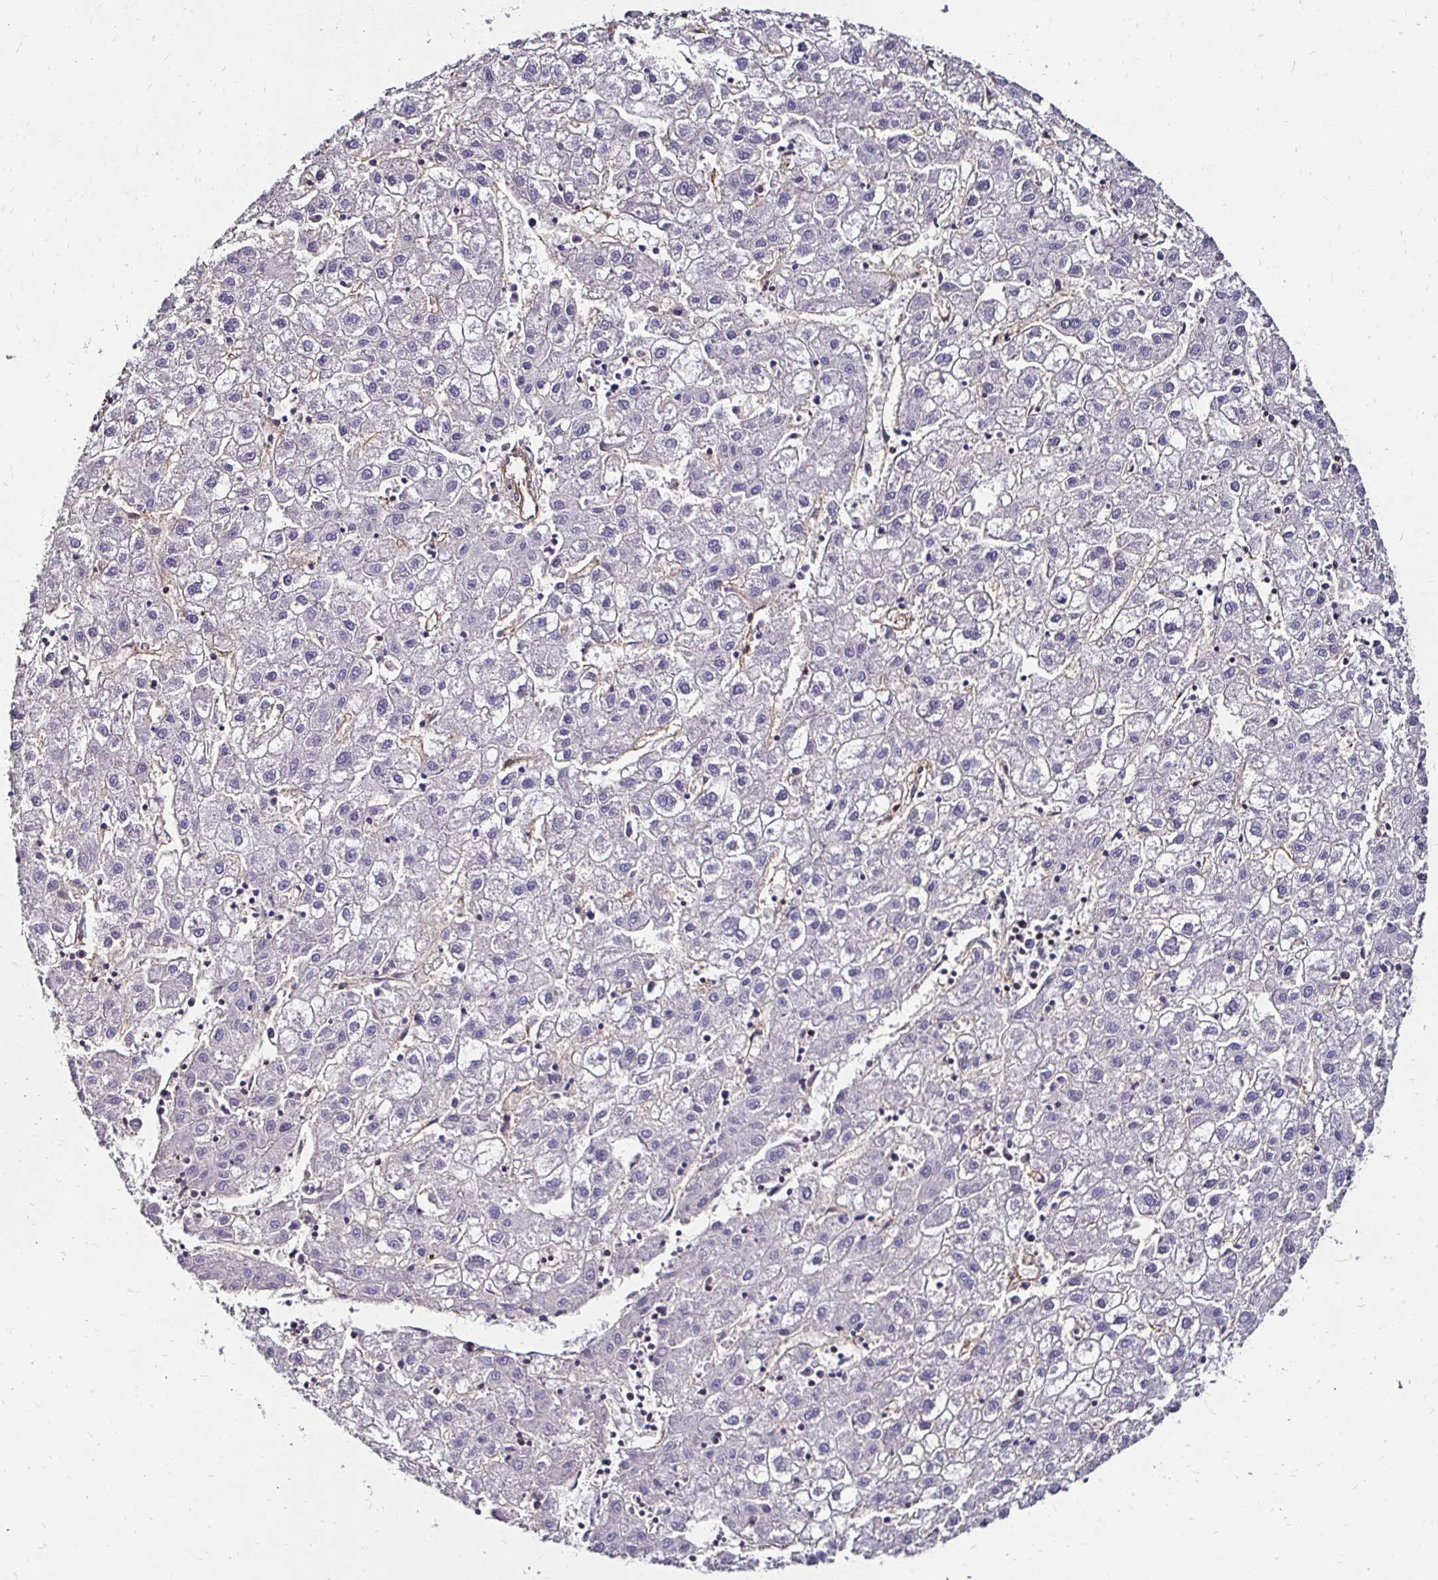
{"staining": {"intensity": "negative", "quantity": "none", "location": "none"}, "tissue": "liver cancer", "cell_type": "Tumor cells", "image_type": "cancer", "snomed": [{"axis": "morphology", "description": "Carcinoma, Hepatocellular, NOS"}, {"axis": "topography", "description": "Liver"}], "caption": "Liver cancer (hepatocellular carcinoma) was stained to show a protein in brown. There is no significant positivity in tumor cells. Nuclei are stained in blue.", "gene": "ITGB1", "patient": {"sex": "male", "age": 72}}